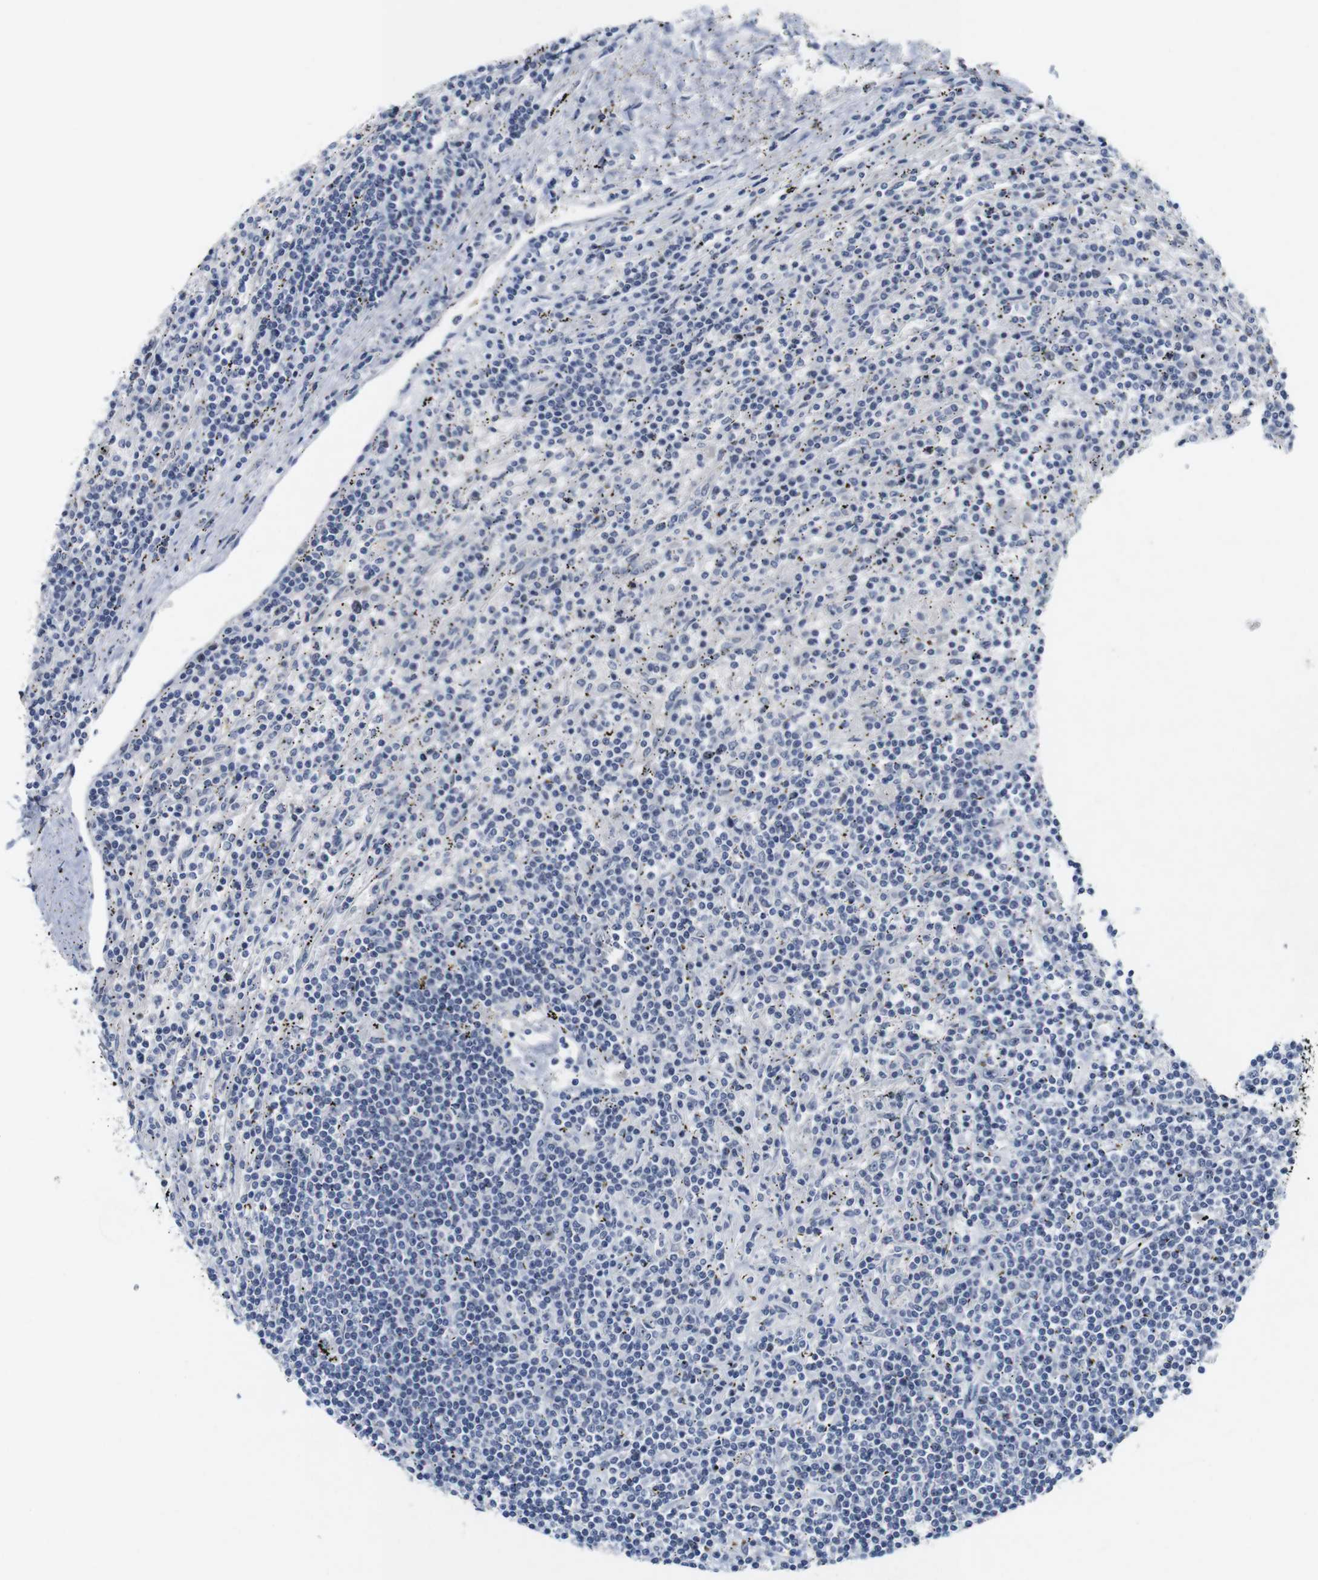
{"staining": {"intensity": "negative", "quantity": "none", "location": "none"}, "tissue": "lymphoma", "cell_type": "Tumor cells", "image_type": "cancer", "snomed": [{"axis": "morphology", "description": "Malignant lymphoma, non-Hodgkin's type, Low grade"}, {"axis": "topography", "description": "Spleen"}], "caption": "The immunohistochemistry (IHC) photomicrograph has no significant staining in tumor cells of malignant lymphoma, non-Hodgkin's type (low-grade) tissue. (DAB (3,3'-diaminobenzidine) IHC with hematoxylin counter stain).", "gene": "CYB561", "patient": {"sex": "male", "age": 76}}